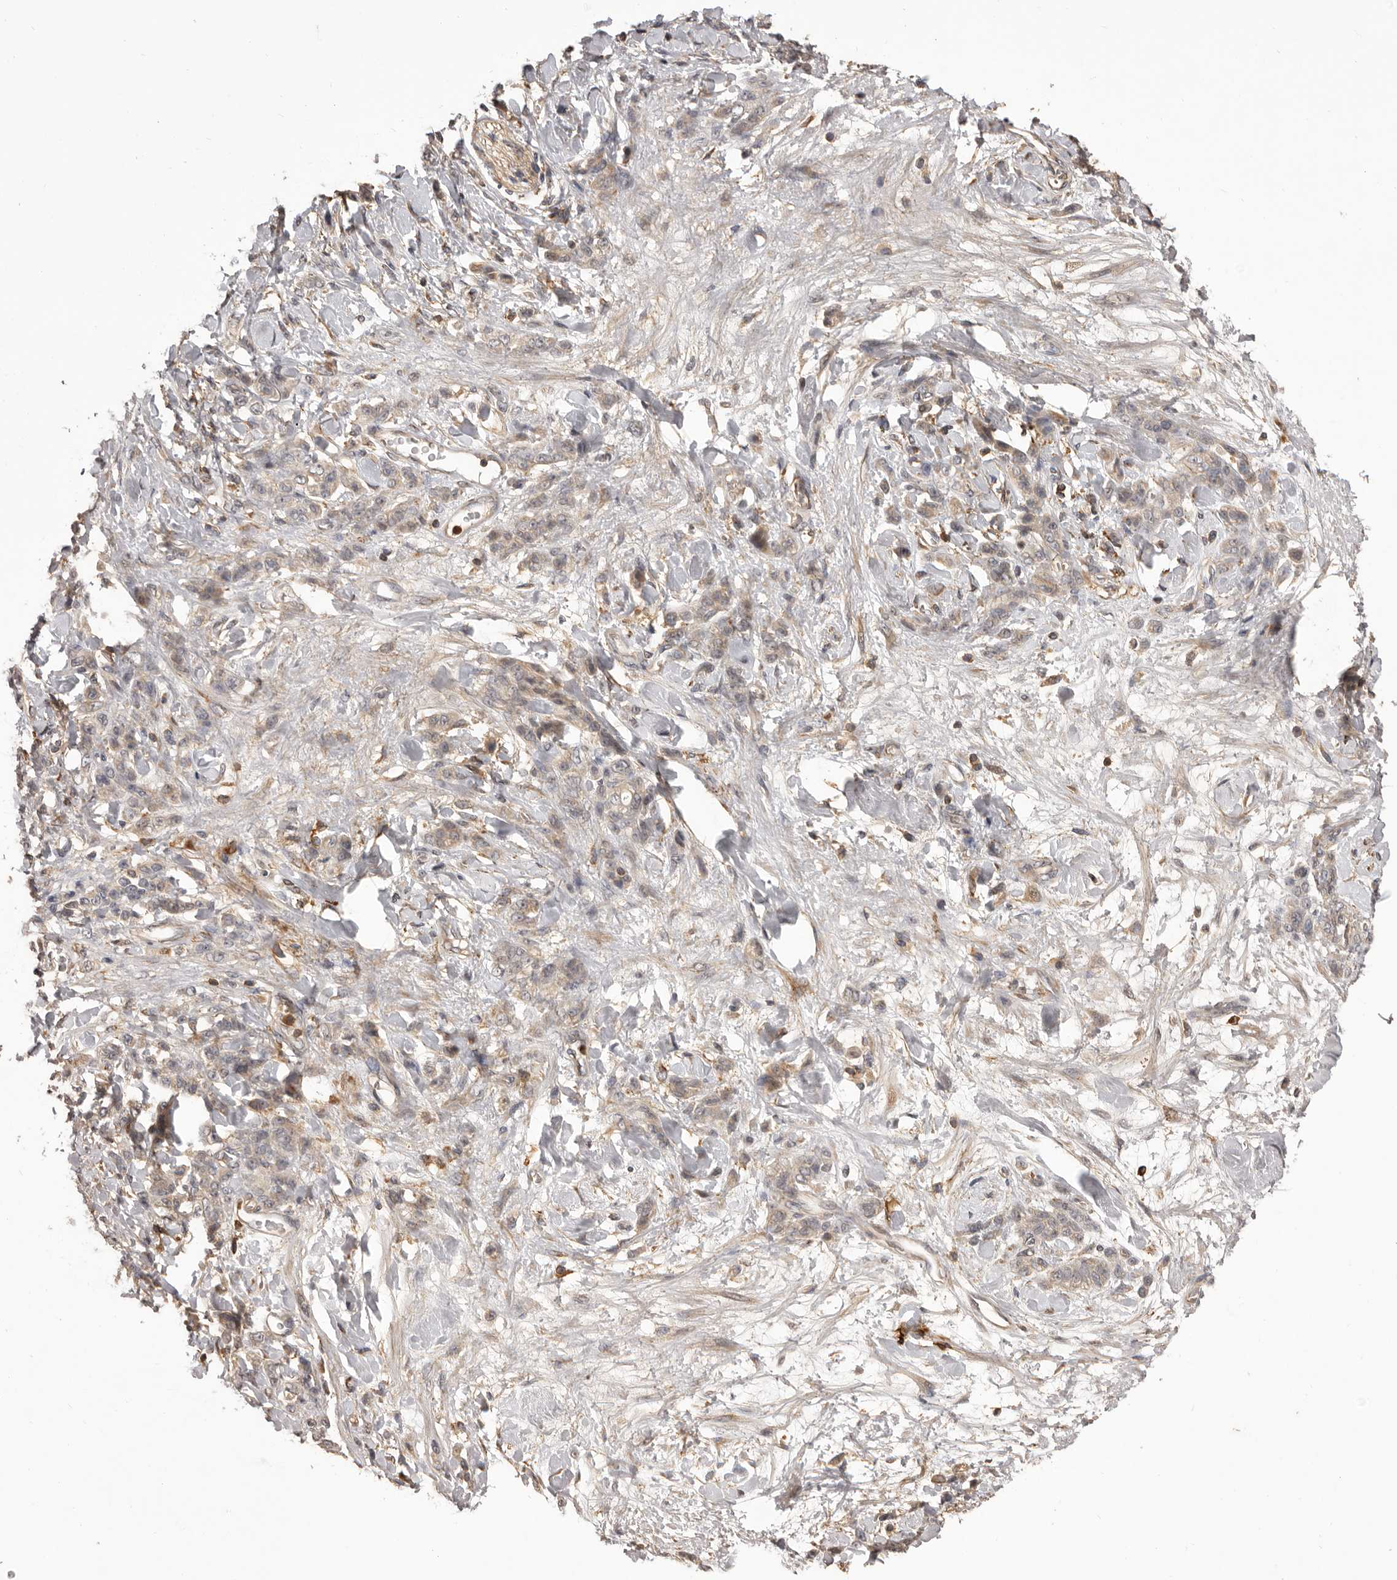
{"staining": {"intensity": "weak", "quantity": "<25%", "location": "cytoplasmic/membranous"}, "tissue": "stomach cancer", "cell_type": "Tumor cells", "image_type": "cancer", "snomed": [{"axis": "morphology", "description": "Normal tissue, NOS"}, {"axis": "morphology", "description": "Adenocarcinoma, NOS"}, {"axis": "topography", "description": "Stomach"}], "caption": "This micrograph is of stomach cancer (adenocarcinoma) stained with immunohistochemistry (IHC) to label a protein in brown with the nuclei are counter-stained blue. There is no positivity in tumor cells.", "gene": "GLIPR2", "patient": {"sex": "male", "age": 82}}